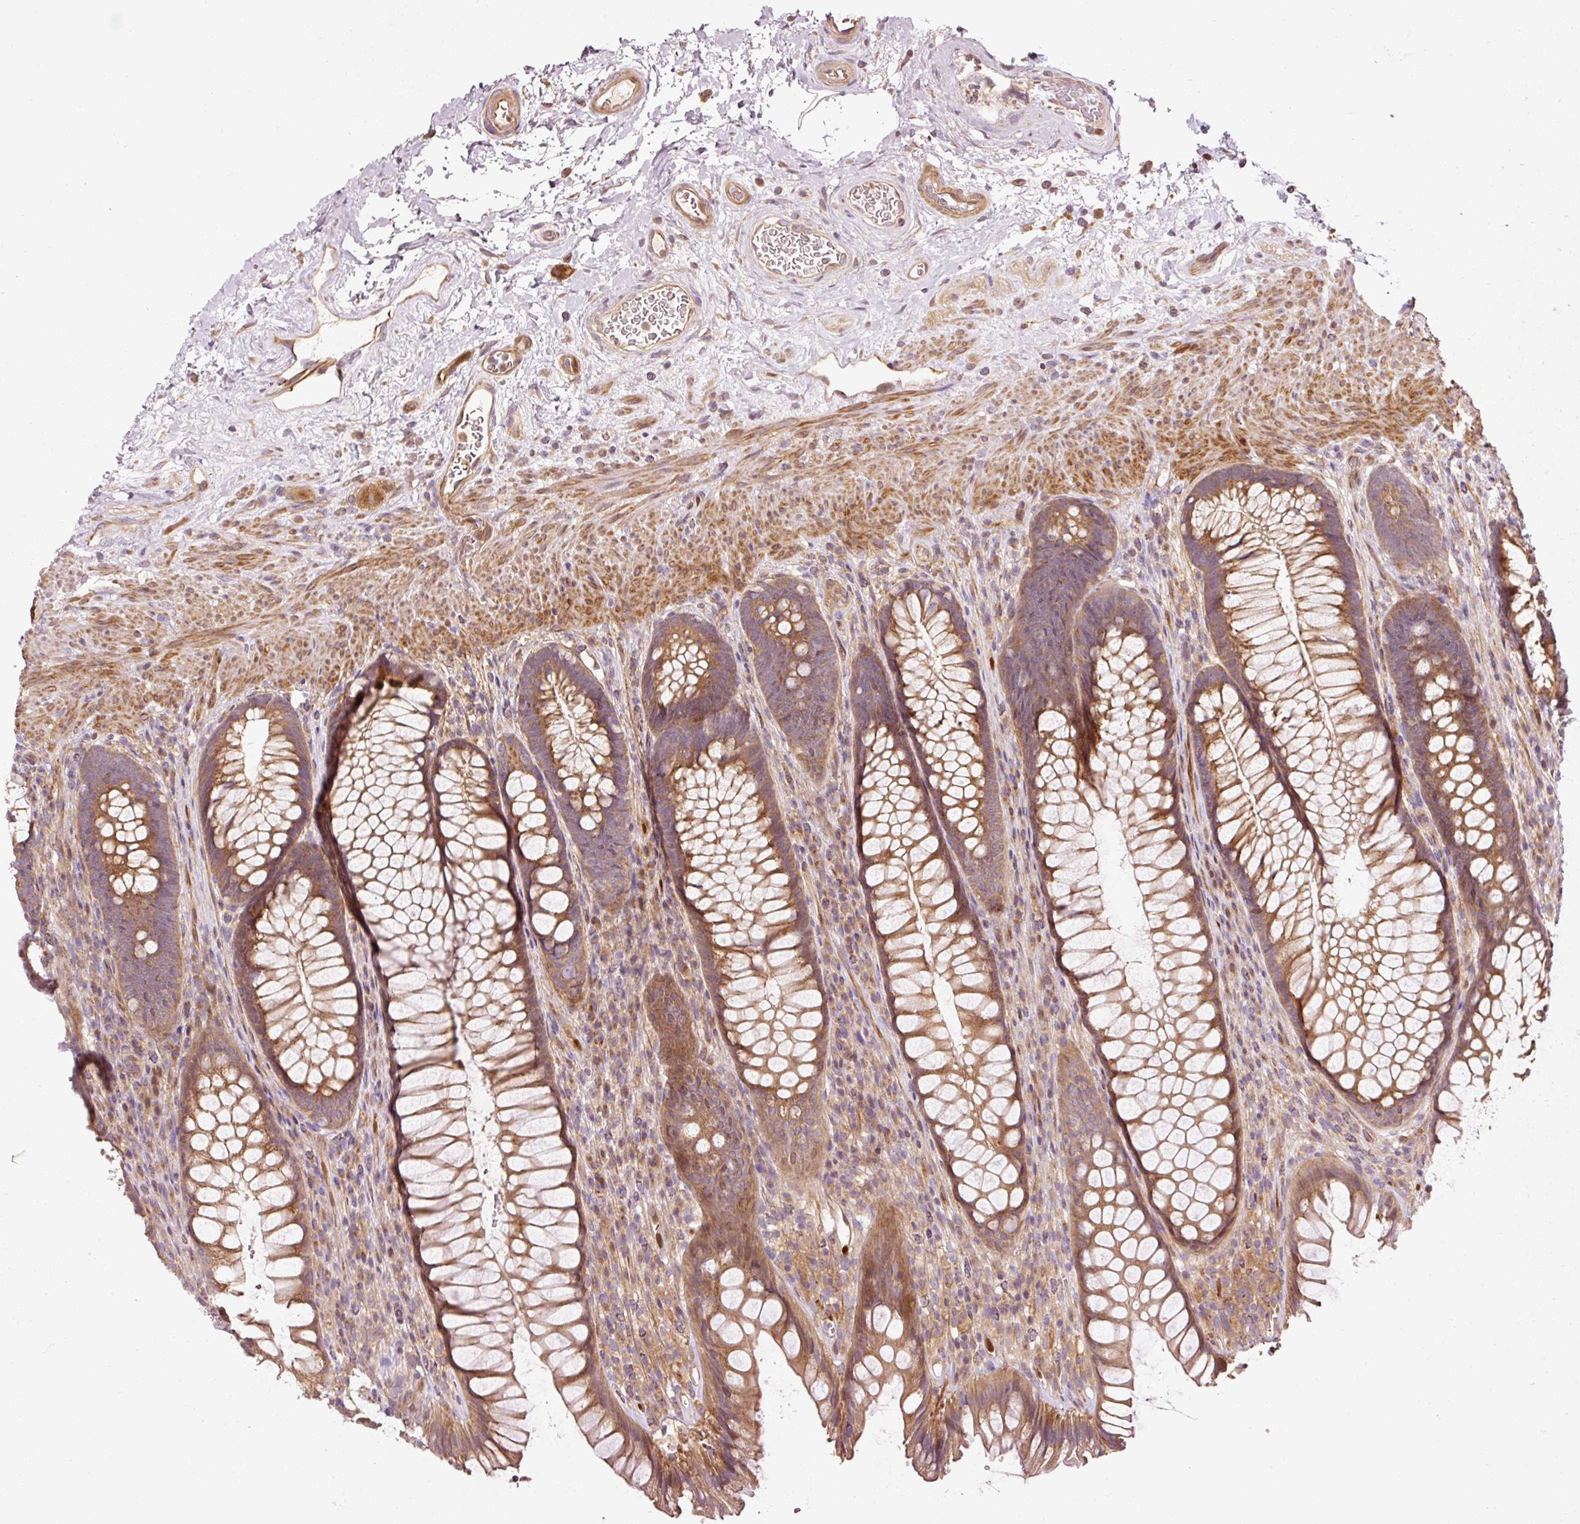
{"staining": {"intensity": "moderate", "quantity": ">75%", "location": "cytoplasmic/membranous"}, "tissue": "rectum", "cell_type": "Glandular cells", "image_type": "normal", "snomed": [{"axis": "morphology", "description": "Normal tissue, NOS"}, {"axis": "topography", "description": "Rectum"}], "caption": "Protein expression analysis of unremarkable human rectum reveals moderate cytoplasmic/membranous staining in approximately >75% of glandular cells. The protein of interest is stained brown, and the nuclei are stained in blue (DAB IHC with brightfield microscopy, high magnification).", "gene": "NAPA", "patient": {"sex": "male", "age": 53}}